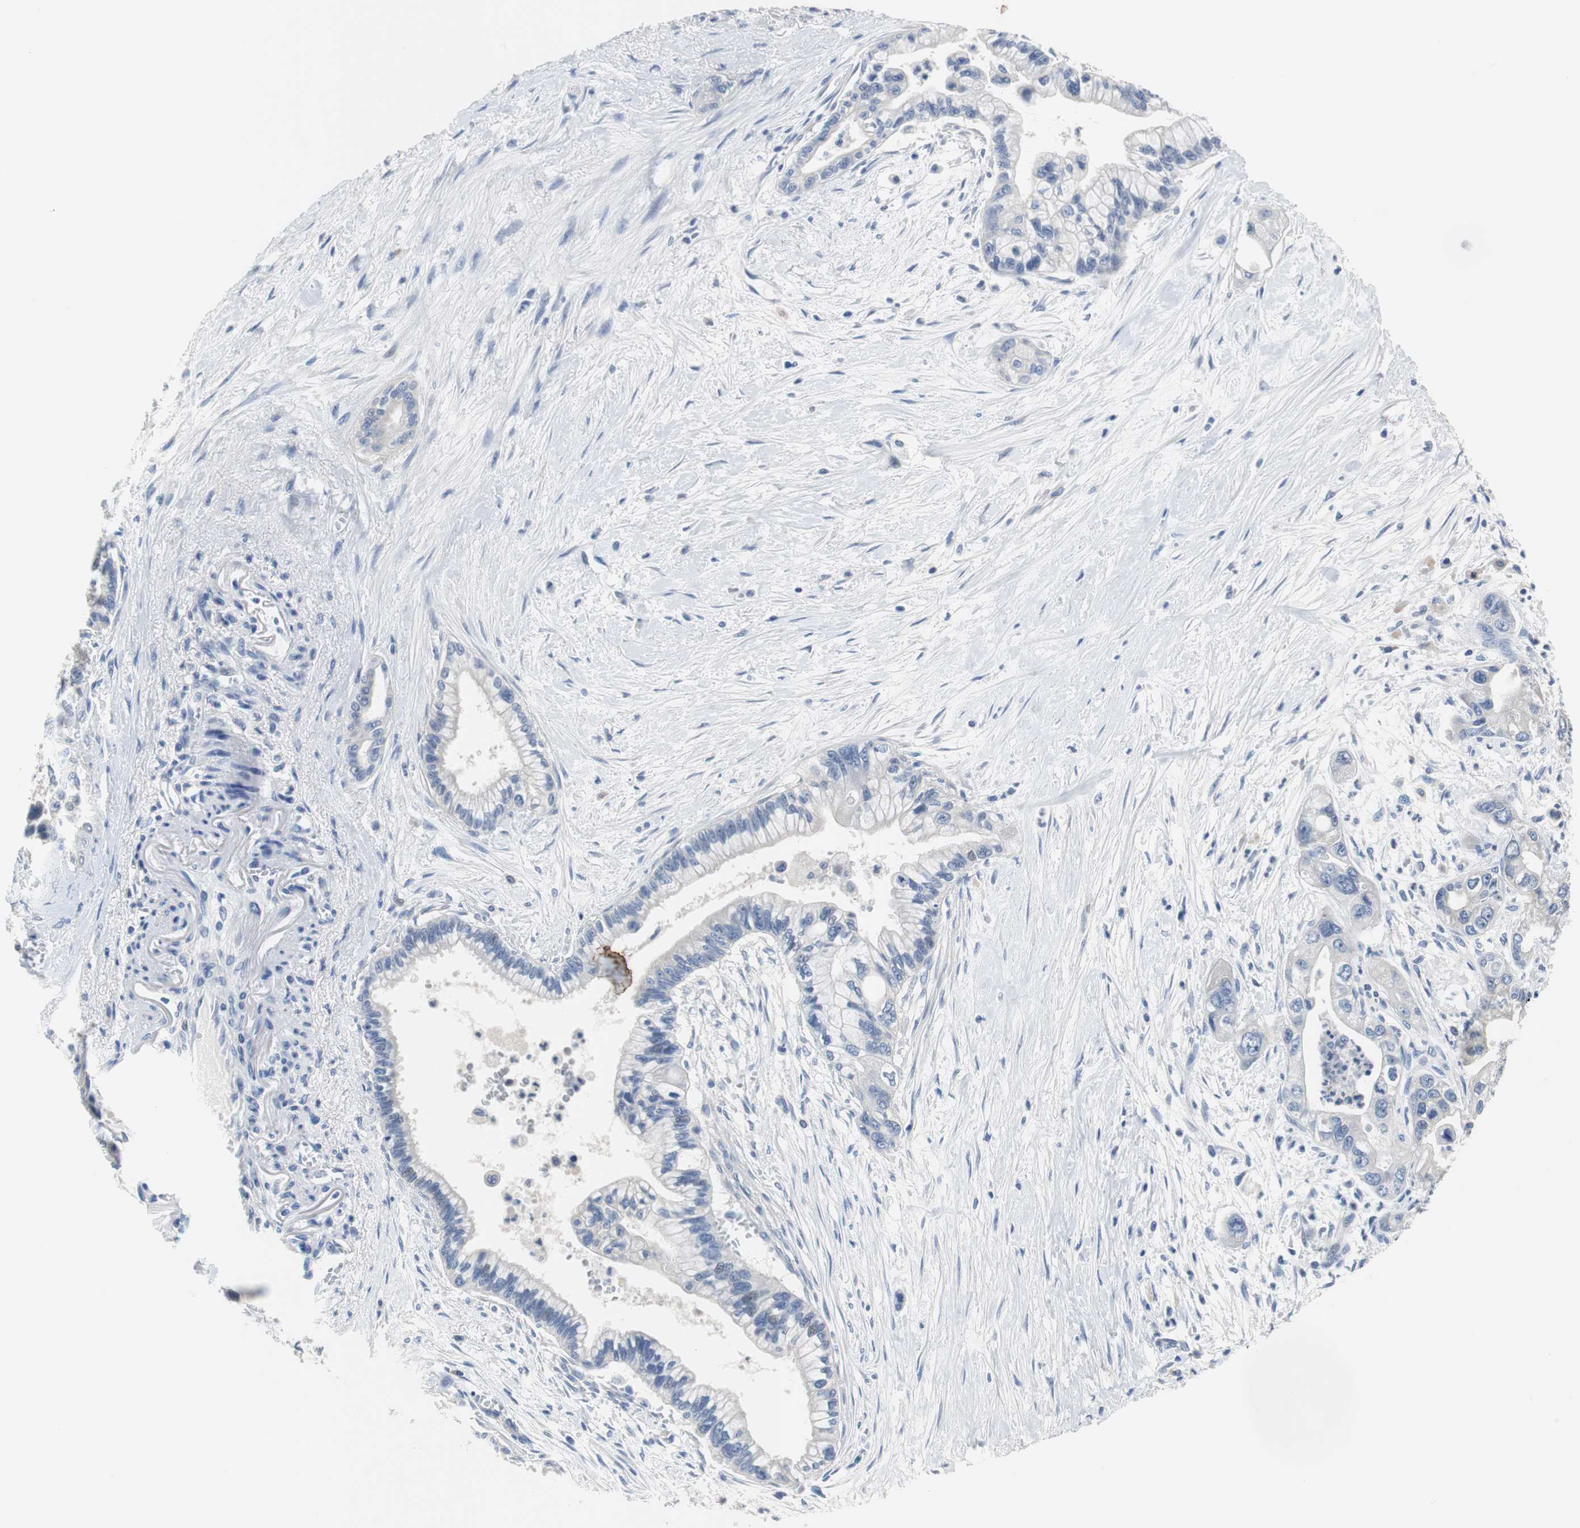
{"staining": {"intensity": "negative", "quantity": "none", "location": "none"}, "tissue": "pancreatic cancer", "cell_type": "Tumor cells", "image_type": "cancer", "snomed": [{"axis": "morphology", "description": "Adenocarcinoma, NOS"}, {"axis": "topography", "description": "Pancreas"}], "caption": "An image of pancreatic cancer (adenocarcinoma) stained for a protein displays no brown staining in tumor cells.", "gene": "PCK1", "patient": {"sex": "male", "age": 70}}